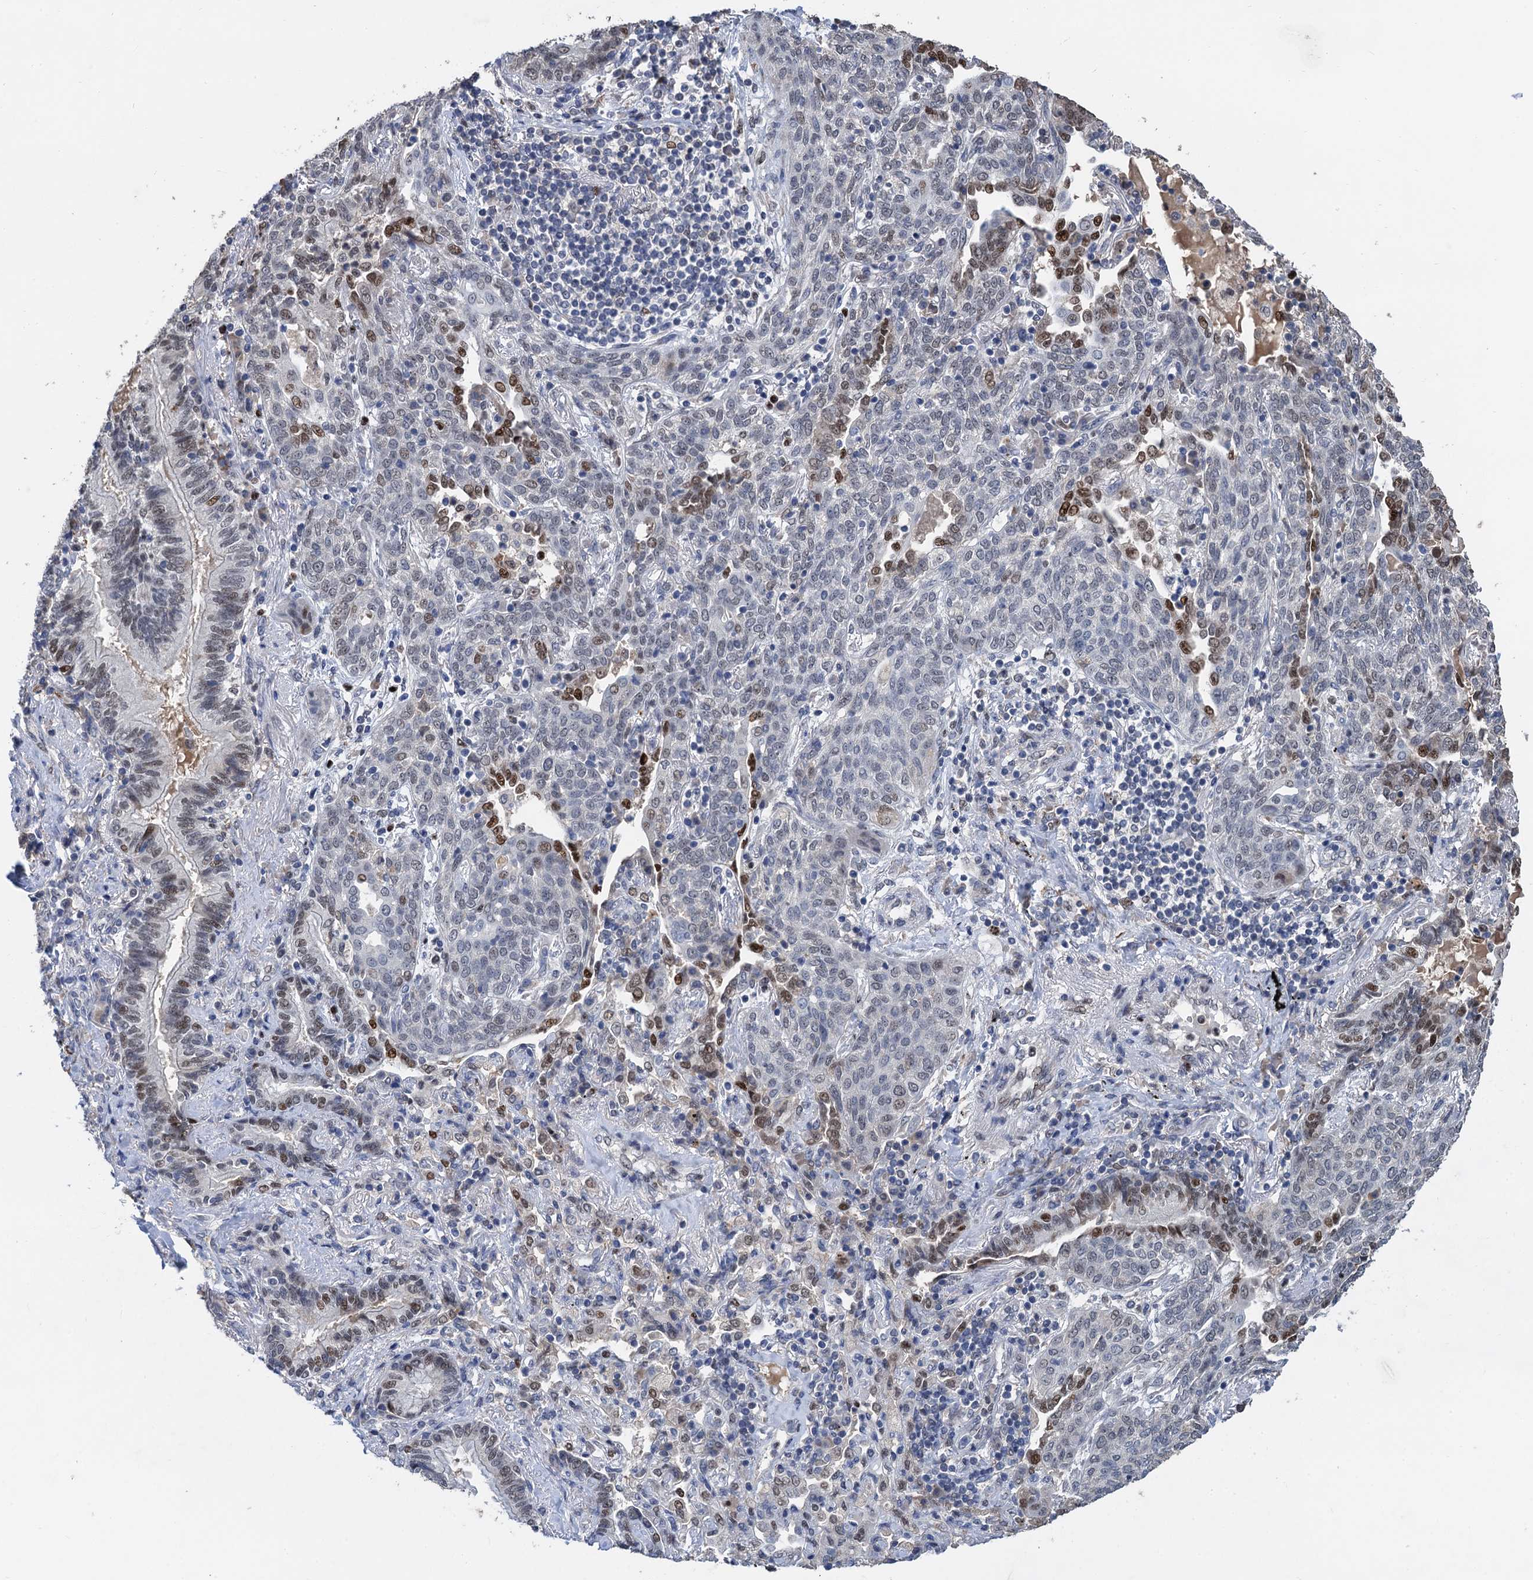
{"staining": {"intensity": "moderate", "quantity": "<25%", "location": "nuclear"}, "tissue": "lung cancer", "cell_type": "Tumor cells", "image_type": "cancer", "snomed": [{"axis": "morphology", "description": "Squamous cell carcinoma, NOS"}, {"axis": "topography", "description": "Lung"}], "caption": "Immunohistochemical staining of human squamous cell carcinoma (lung) exhibits moderate nuclear protein expression in approximately <25% of tumor cells.", "gene": "TSEN34", "patient": {"sex": "female", "age": 70}}